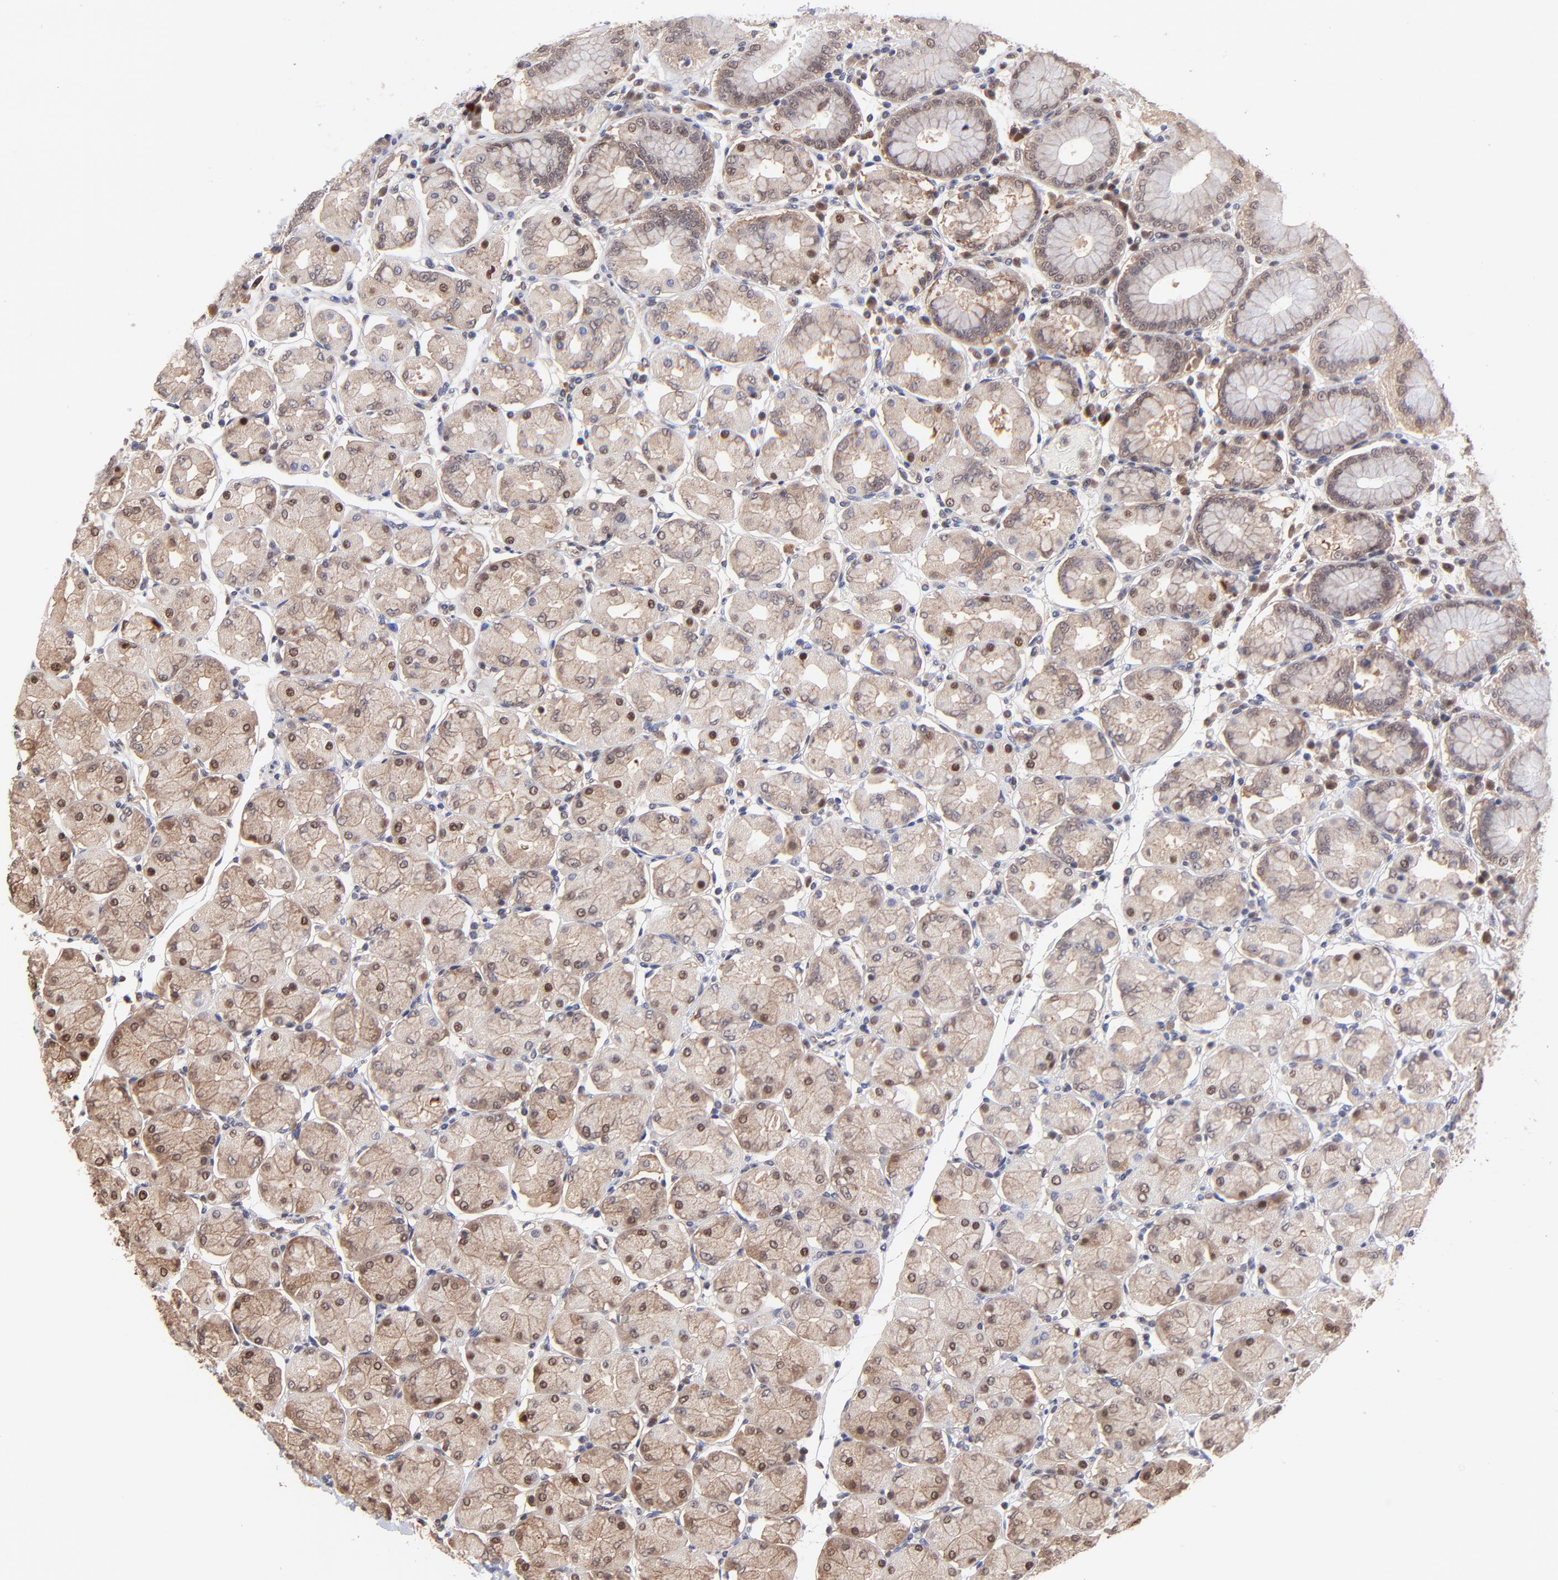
{"staining": {"intensity": "moderate", "quantity": ">75%", "location": "cytoplasmic/membranous,nuclear"}, "tissue": "stomach", "cell_type": "Glandular cells", "image_type": "normal", "snomed": [{"axis": "morphology", "description": "Normal tissue, NOS"}, {"axis": "topography", "description": "Stomach, upper"}, {"axis": "topography", "description": "Stomach"}], "caption": "Immunohistochemistry histopathology image of normal stomach: stomach stained using immunohistochemistry shows medium levels of moderate protein expression localized specifically in the cytoplasmic/membranous,nuclear of glandular cells, appearing as a cytoplasmic/membranous,nuclear brown color.", "gene": "PSMA6", "patient": {"sex": "male", "age": 76}}